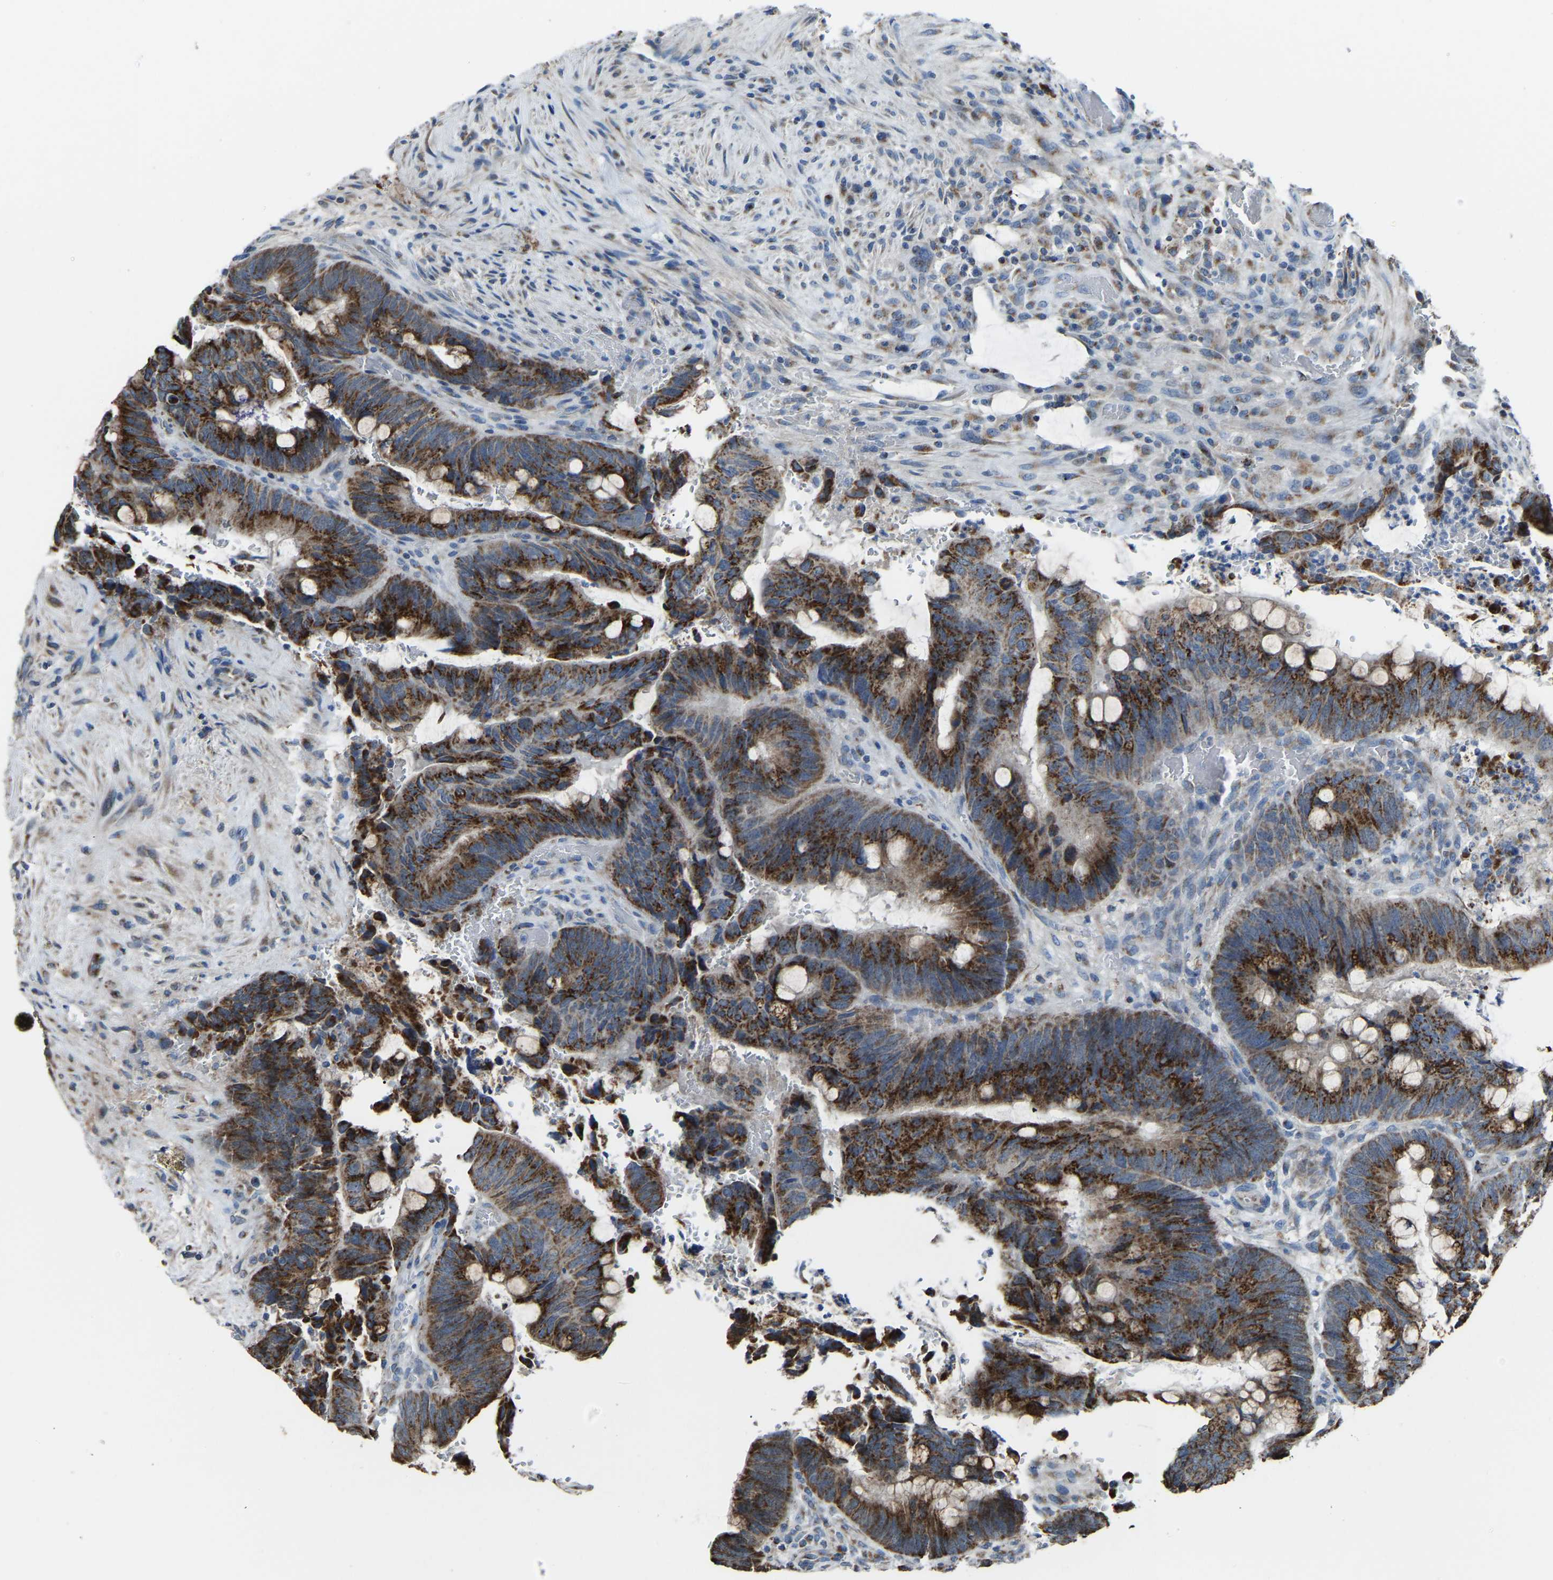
{"staining": {"intensity": "strong", "quantity": ">75%", "location": "cytoplasmic/membranous"}, "tissue": "colorectal cancer", "cell_type": "Tumor cells", "image_type": "cancer", "snomed": [{"axis": "morphology", "description": "Normal tissue, NOS"}, {"axis": "morphology", "description": "Adenocarcinoma, NOS"}, {"axis": "topography", "description": "Rectum"}, {"axis": "topography", "description": "Peripheral nerve tissue"}], "caption": "A micrograph showing strong cytoplasmic/membranous positivity in approximately >75% of tumor cells in adenocarcinoma (colorectal), as visualized by brown immunohistochemical staining.", "gene": "CANT1", "patient": {"sex": "male", "age": 92}}